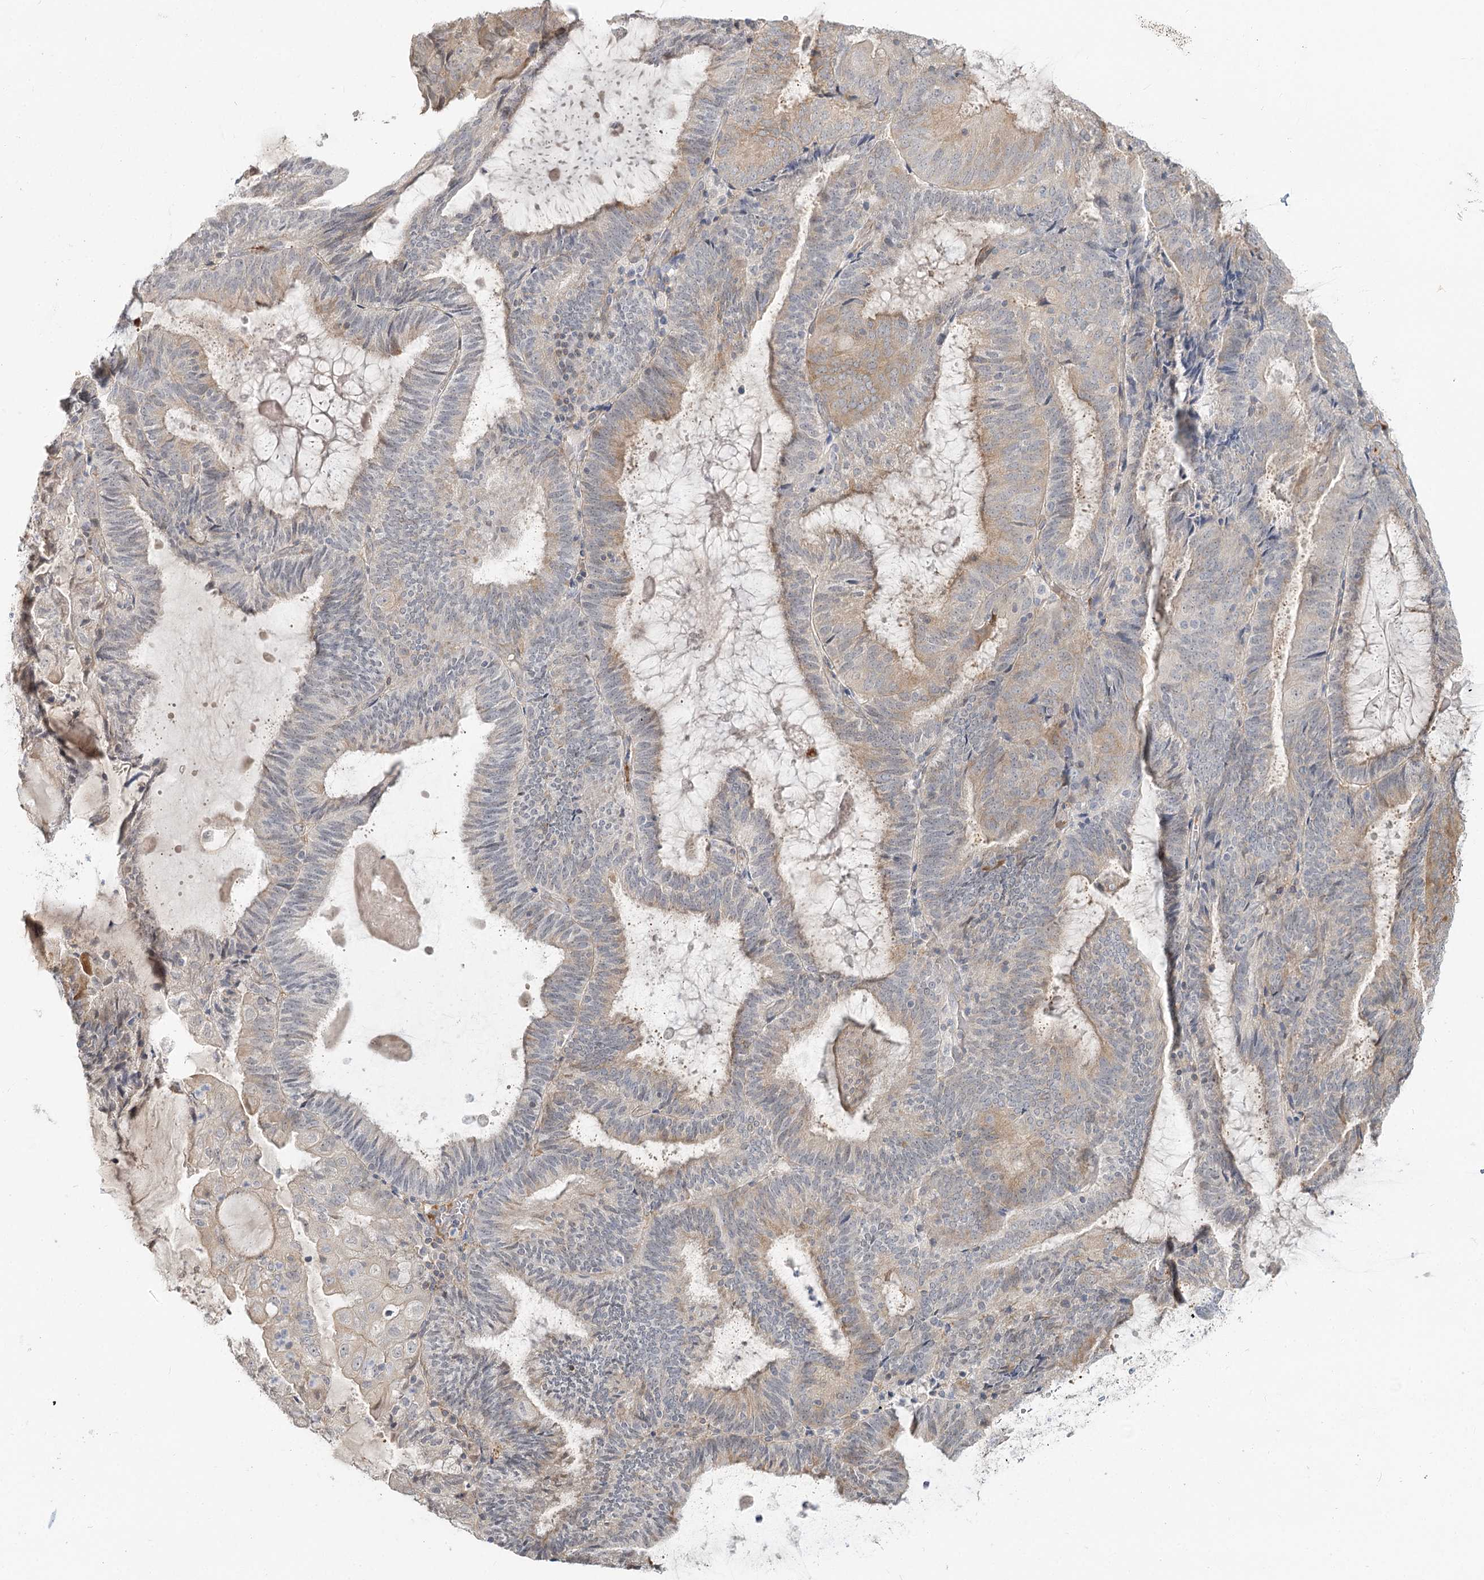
{"staining": {"intensity": "weak", "quantity": "25%-75%", "location": "cytoplasmic/membranous"}, "tissue": "endometrial cancer", "cell_type": "Tumor cells", "image_type": "cancer", "snomed": [{"axis": "morphology", "description": "Adenocarcinoma, NOS"}, {"axis": "topography", "description": "Endometrium"}], "caption": "IHC histopathology image of adenocarcinoma (endometrial) stained for a protein (brown), which shows low levels of weak cytoplasmic/membranous expression in about 25%-75% of tumor cells.", "gene": "GUCY2C", "patient": {"sex": "female", "age": 81}}